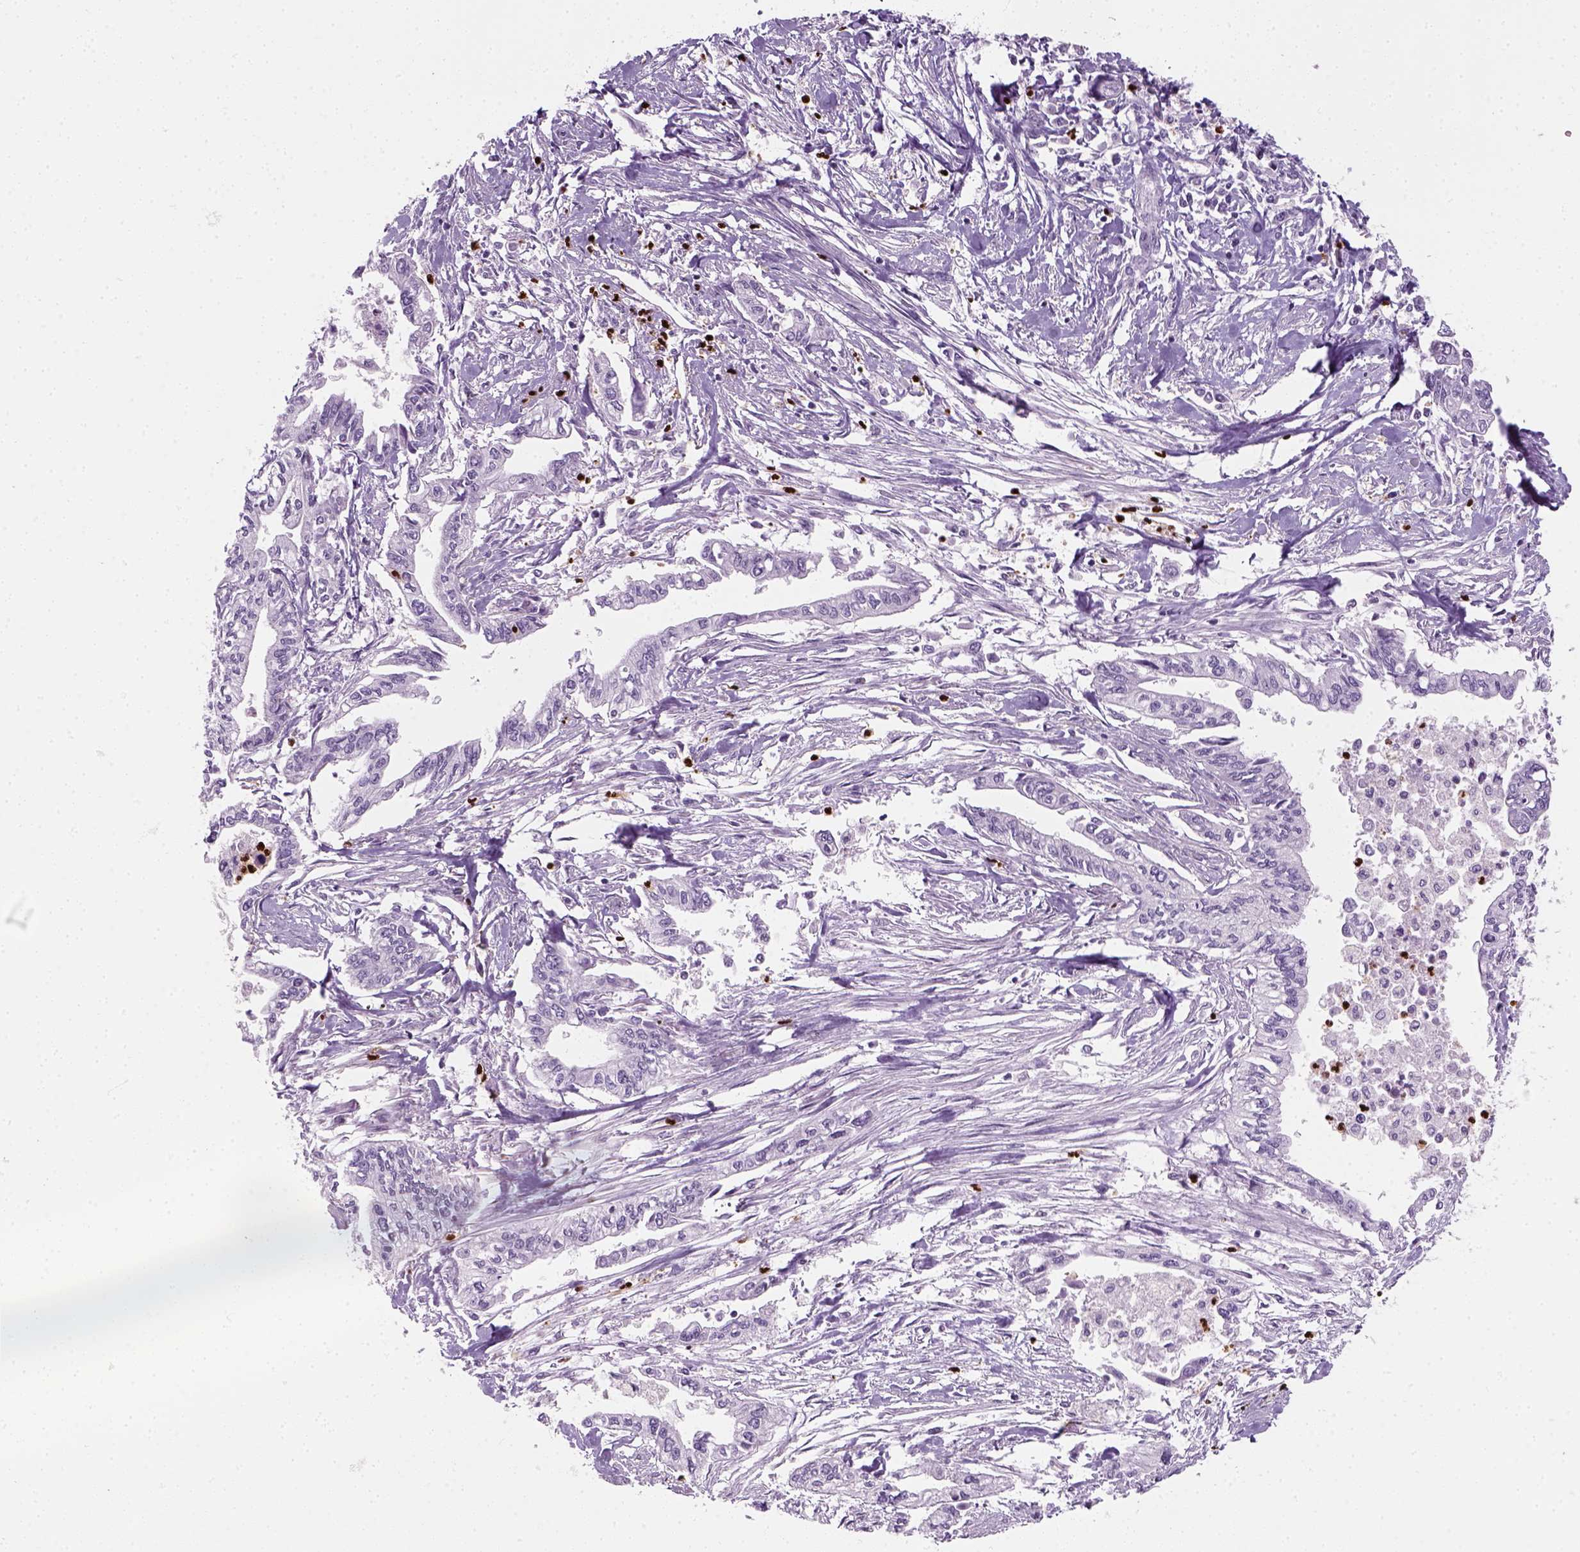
{"staining": {"intensity": "negative", "quantity": "none", "location": "none"}, "tissue": "pancreatic cancer", "cell_type": "Tumor cells", "image_type": "cancer", "snomed": [{"axis": "morphology", "description": "Adenocarcinoma, NOS"}, {"axis": "topography", "description": "Pancreas"}], "caption": "This is a image of immunohistochemistry staining of pancreatic cancer, which shows no staining in tumor cells.", "gene": "IL4", "patient": {"sex": "male", "age": 60}}